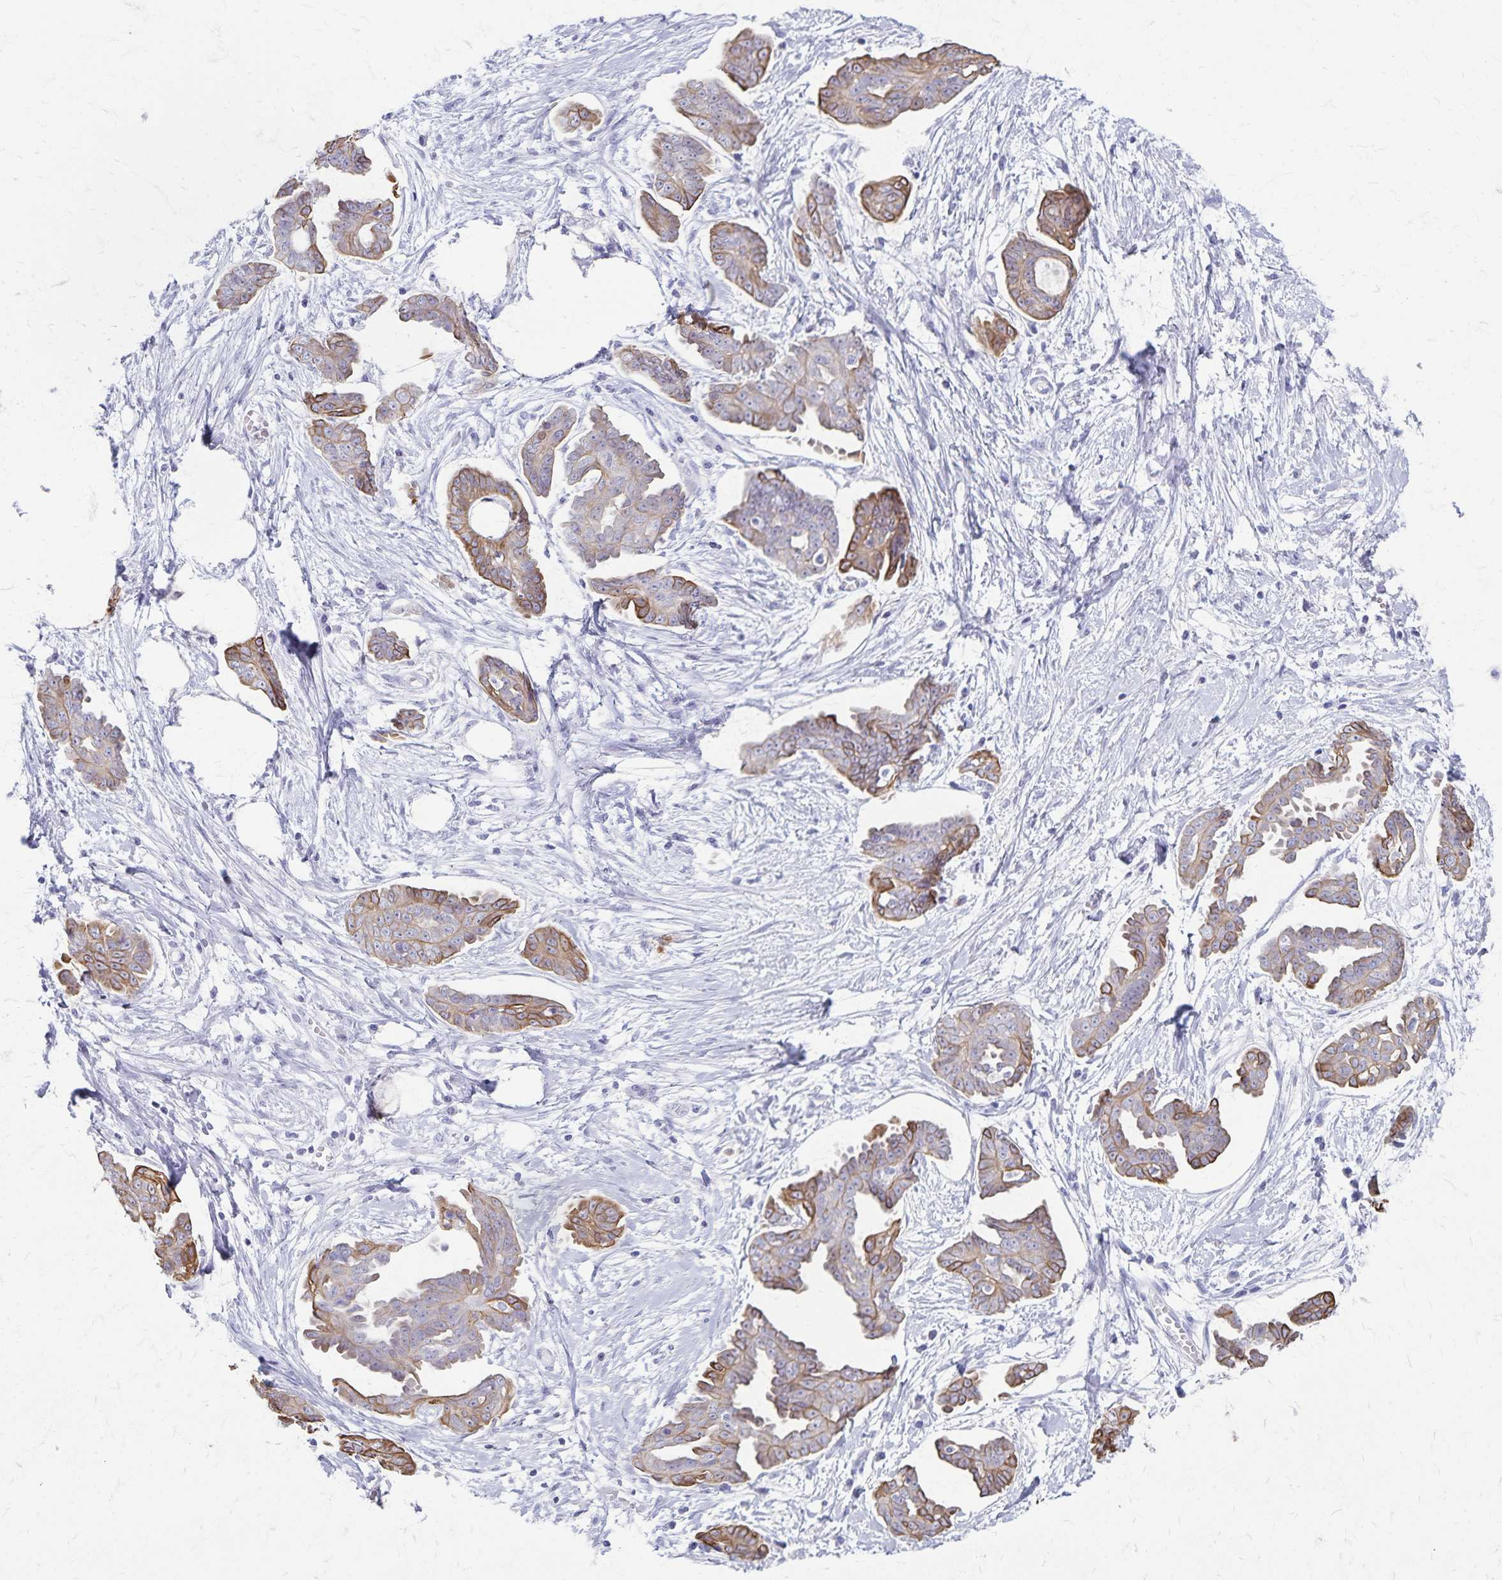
{"staining": {"intensity": "moderate", "quantity": "25%-75%", "location": "cytoplasmic/membranous"}, "tissue": "ovarian cancer", "cell_type": "Tumor cells", "image_type": "cancer", "snomed": [{"axis": "morphology", "description": "Cystadenocarcinoma, serous, NOS"}, {"axis": "topography", "description": "Ovary"}], "caption": "This is an image of immunohistochemistry staining of serous cystadenocarcinoma (ovarian), which shows moderate expression in the cytoplasmic/membranous of tumor cells.", "gene": "GPBAR1", "patient": {"sex": "female", "age": 71}}